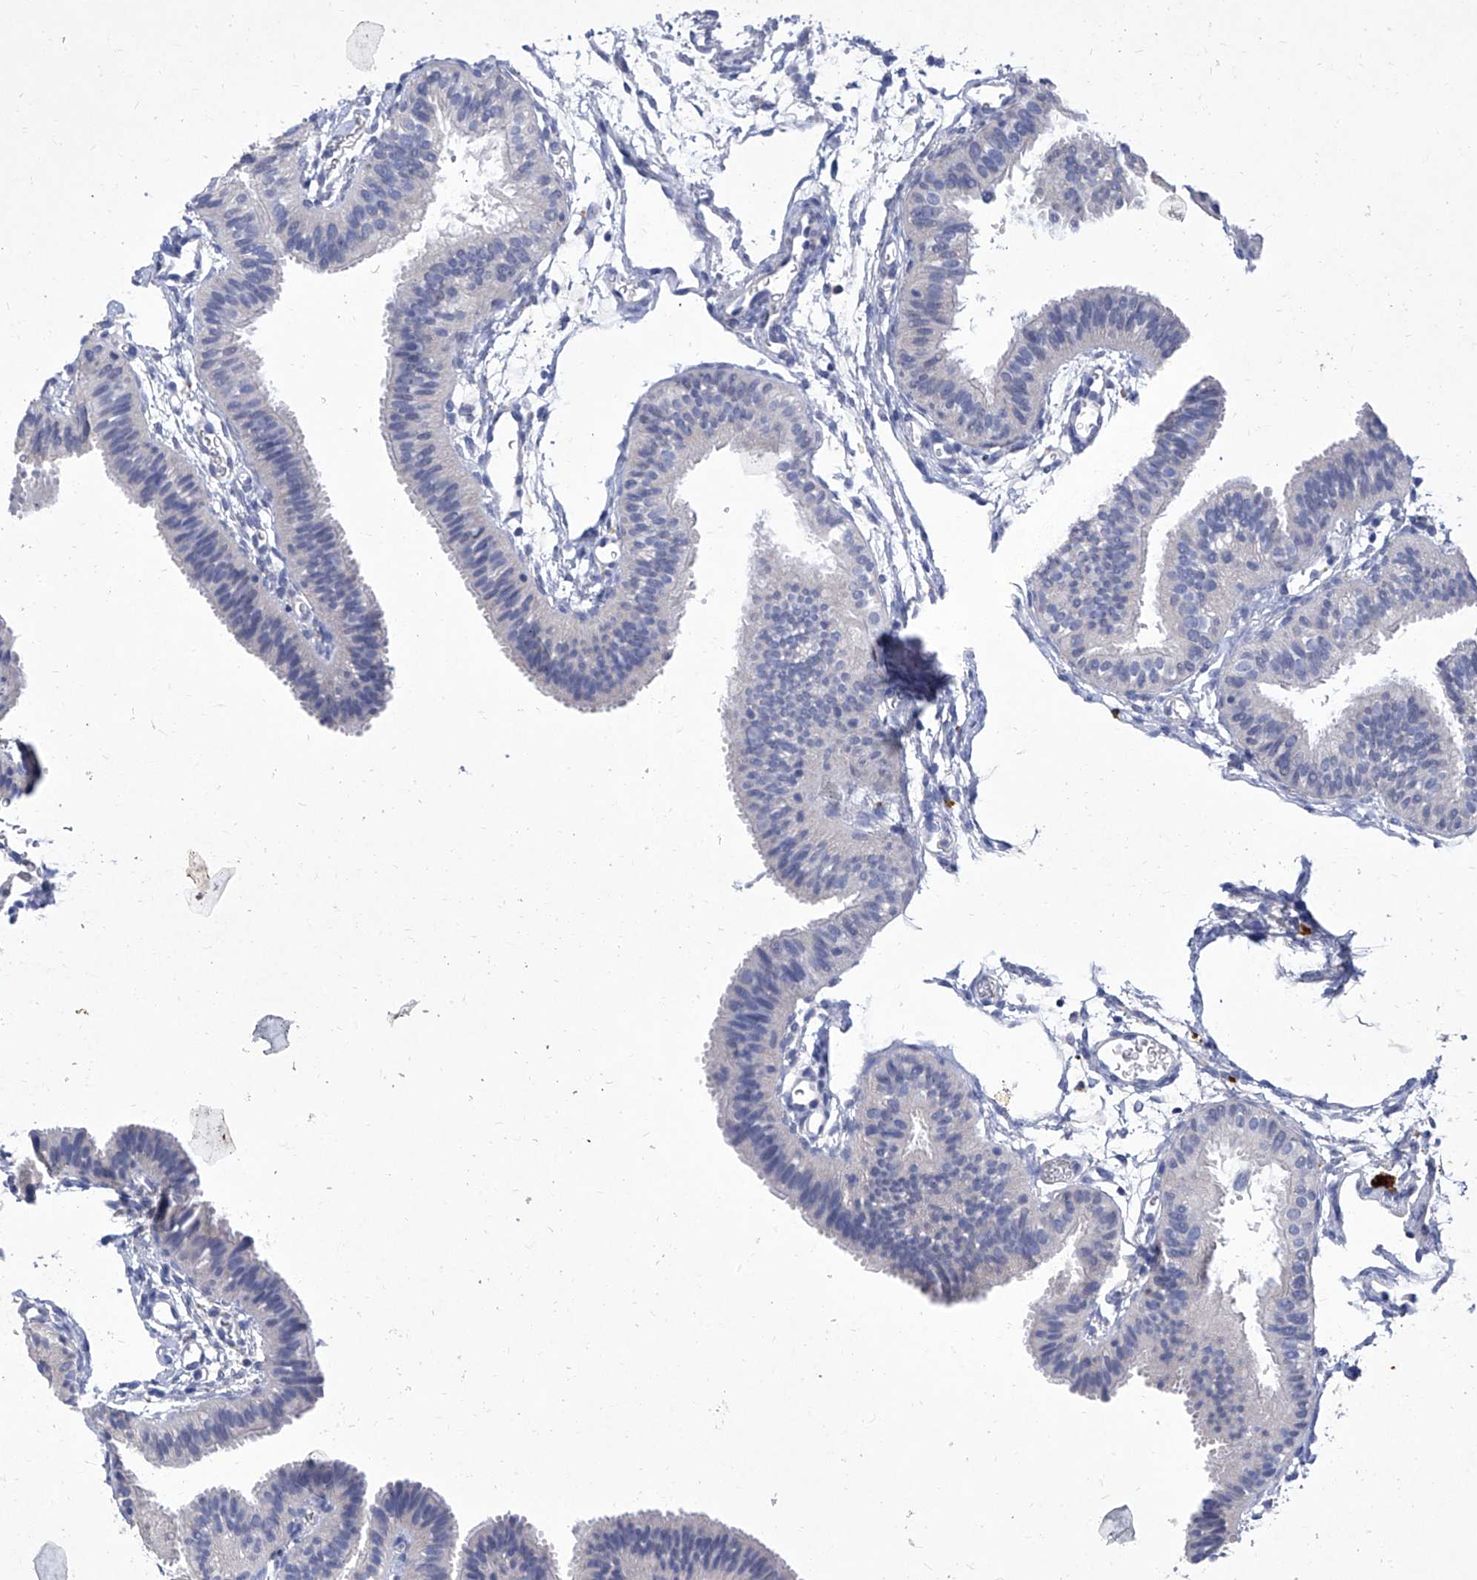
{"staining": {"intensity": "negative", "quantity": "none", "location": "none"}, "tissue": "fallopian tube", "cell_type": "Glandular cells", "image_type": "normal", "snomed": [{"axis": "morphology", "description": "Normal tissue, NOS"}, {"axis": "topography", "description": "Fallopian tube"}], "caption": "High power microscopy image of an immunohistochemistry image of normal fallopian tube, revealing no significant expression in glandular cells. (DAB (3,3'-diaminobenzidine) immunohistochemistry visualized using brightfield microscopy, high magnification).", "gene": "IFNL2", "patient": {"sex": "female", "age": 35}}